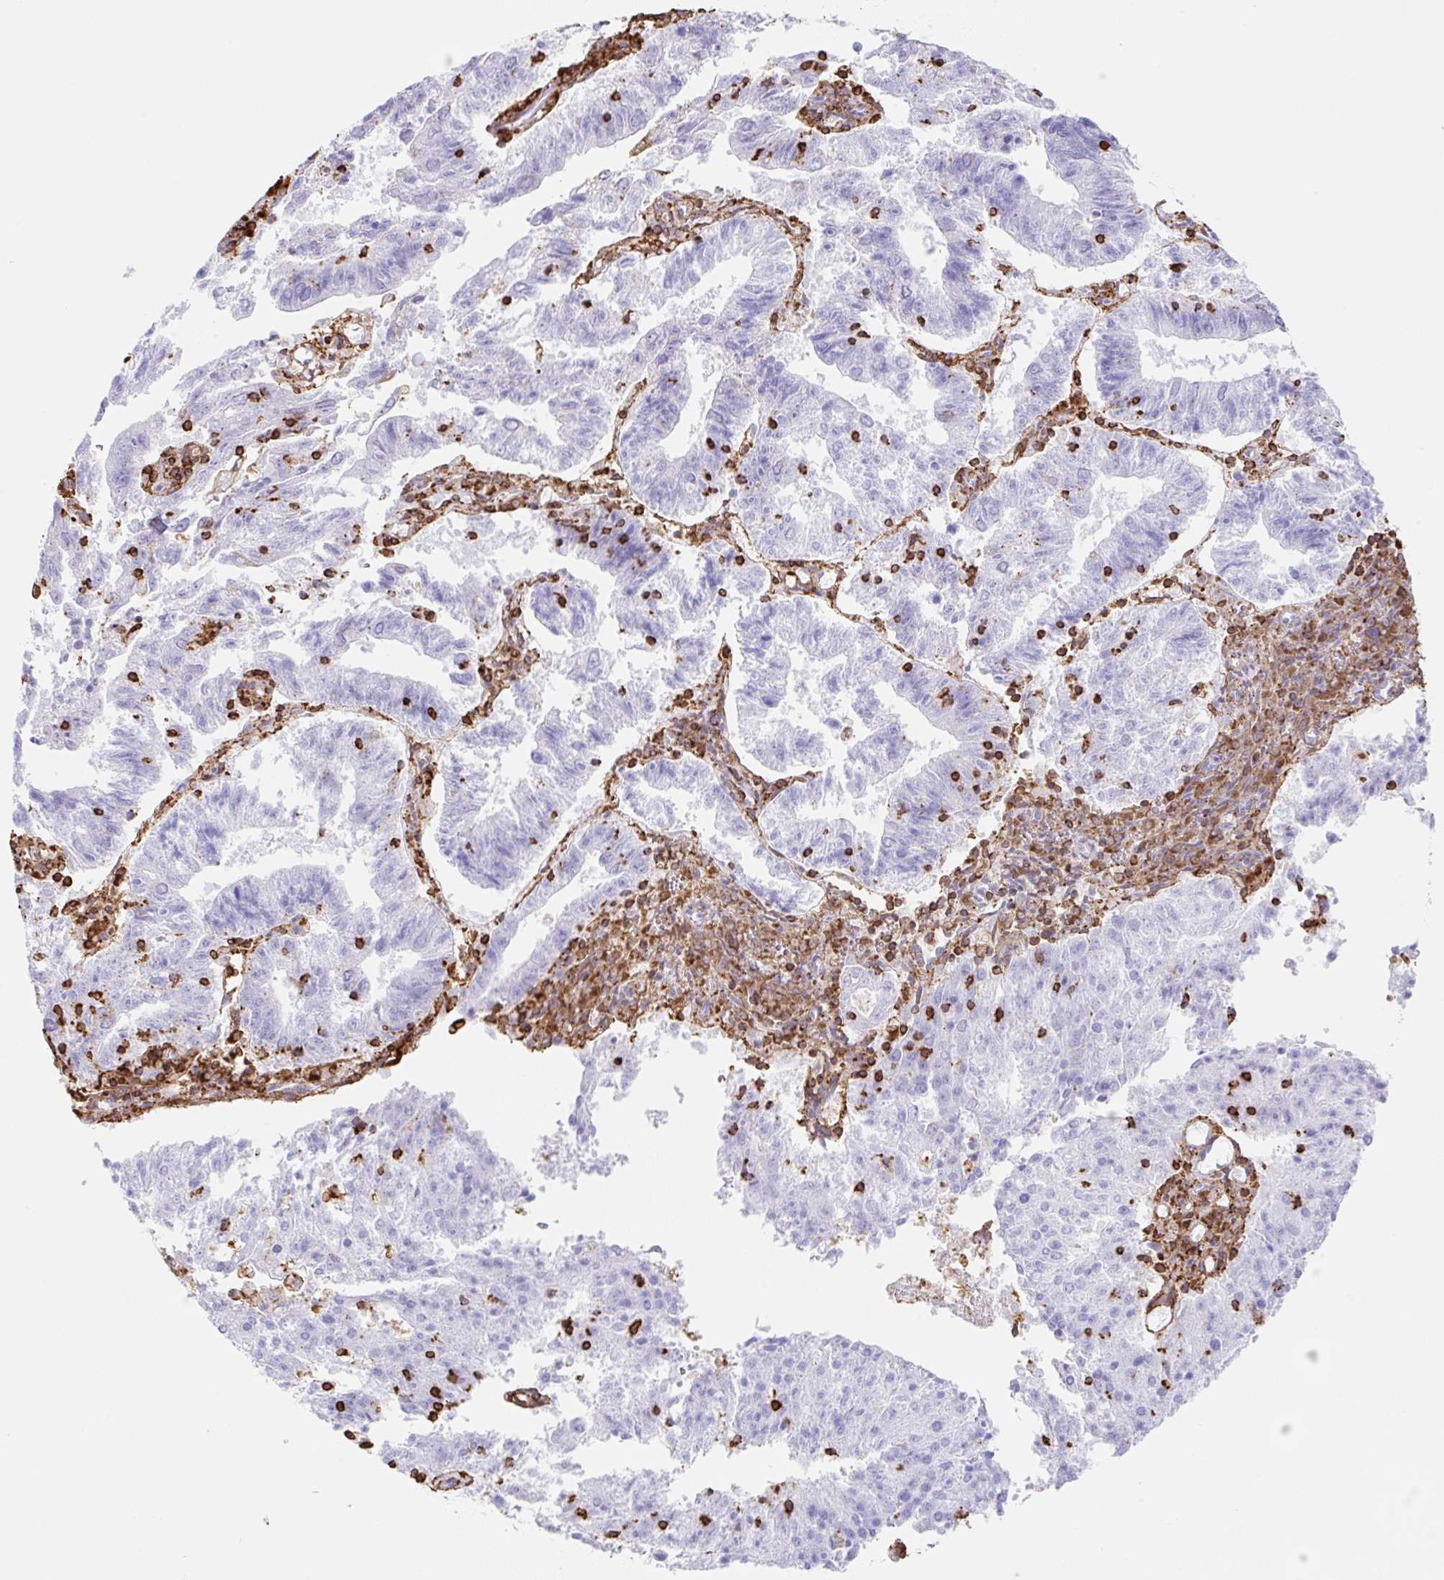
{"staining": {"intensity": "negative", "quantity": "none", "location": "none"}, "tissue": "endometrial cancer", "cell_type": "Tumor cells", "image_type": "cancer", "snomed": [{"axis": "morphology", "description": "Adenocarcinoma, NOS"}, {"axis": "topography", "description": "Endometrium"}], "caption": "IHC histopathology image of neoplastic tissue: human endometrial cancer stained with DAB (3,3'-diaminobenzidine) reveals no significant protein expression in tumor cells. (Stains: DAB (3,3'-diaminobenzidine) immunohistochemistry with hematoxylin counter stain, Microscopy: brightfield microscopy at high magnification).", "gene": "MTTP", "patient": {"sex": "female", "age": 82}}